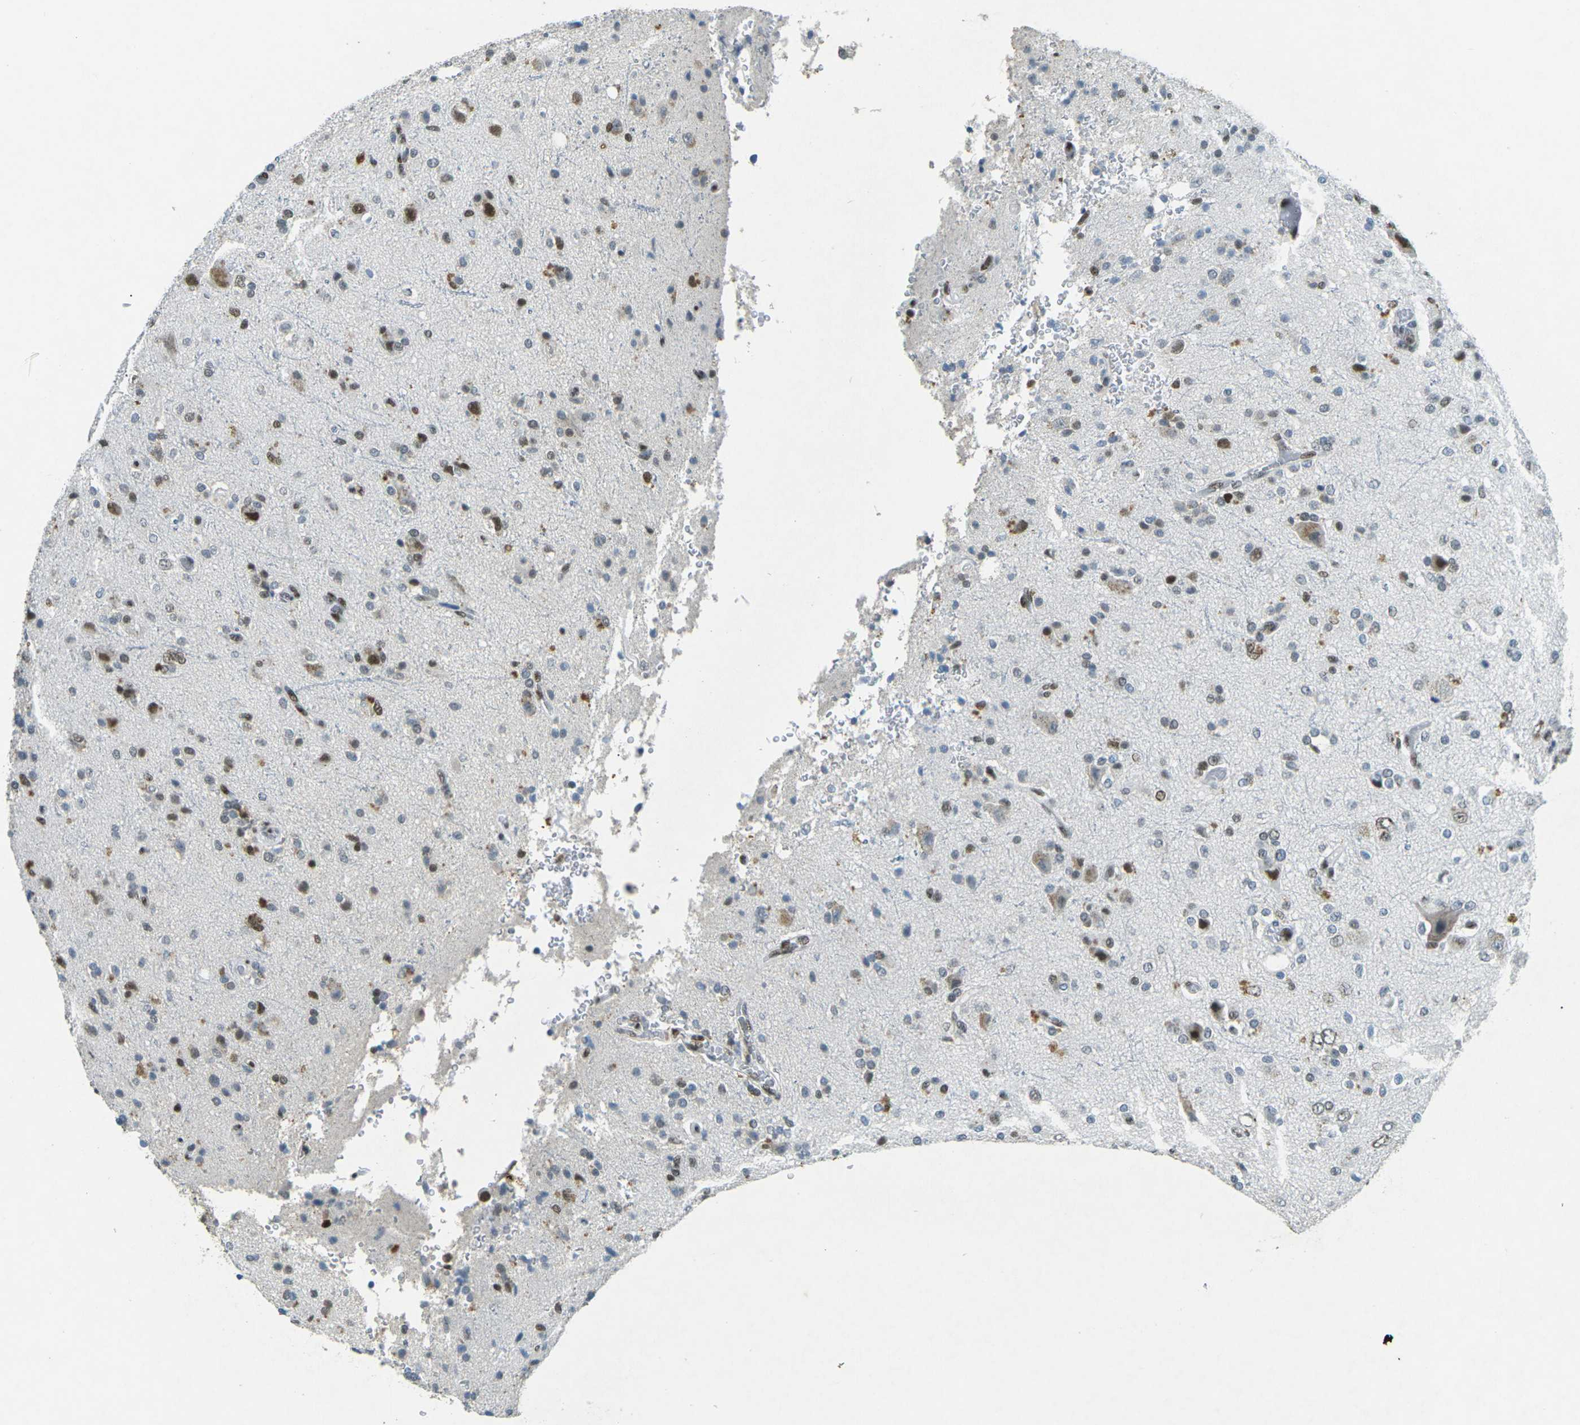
{"staining": {"intensity": "moderate", "quantity": "25%-75%", "location": "nuclear"}, "tissue": "glioma", "cell_type": "Tumor cells", "image_type": "cancer", "snomed": [{"axis": "morphology", "description": "Glioma, malignant, High grade"}, {"axis": "topography", "description": "Brain"}], "caption": "A medium amount of moderate nuclear positivity is present in about 25%-75% of tumor cells in malignant glioma (high-grade) tissue.", "gene": "RB1", "patient": {"sex": "male", "age": 47}}